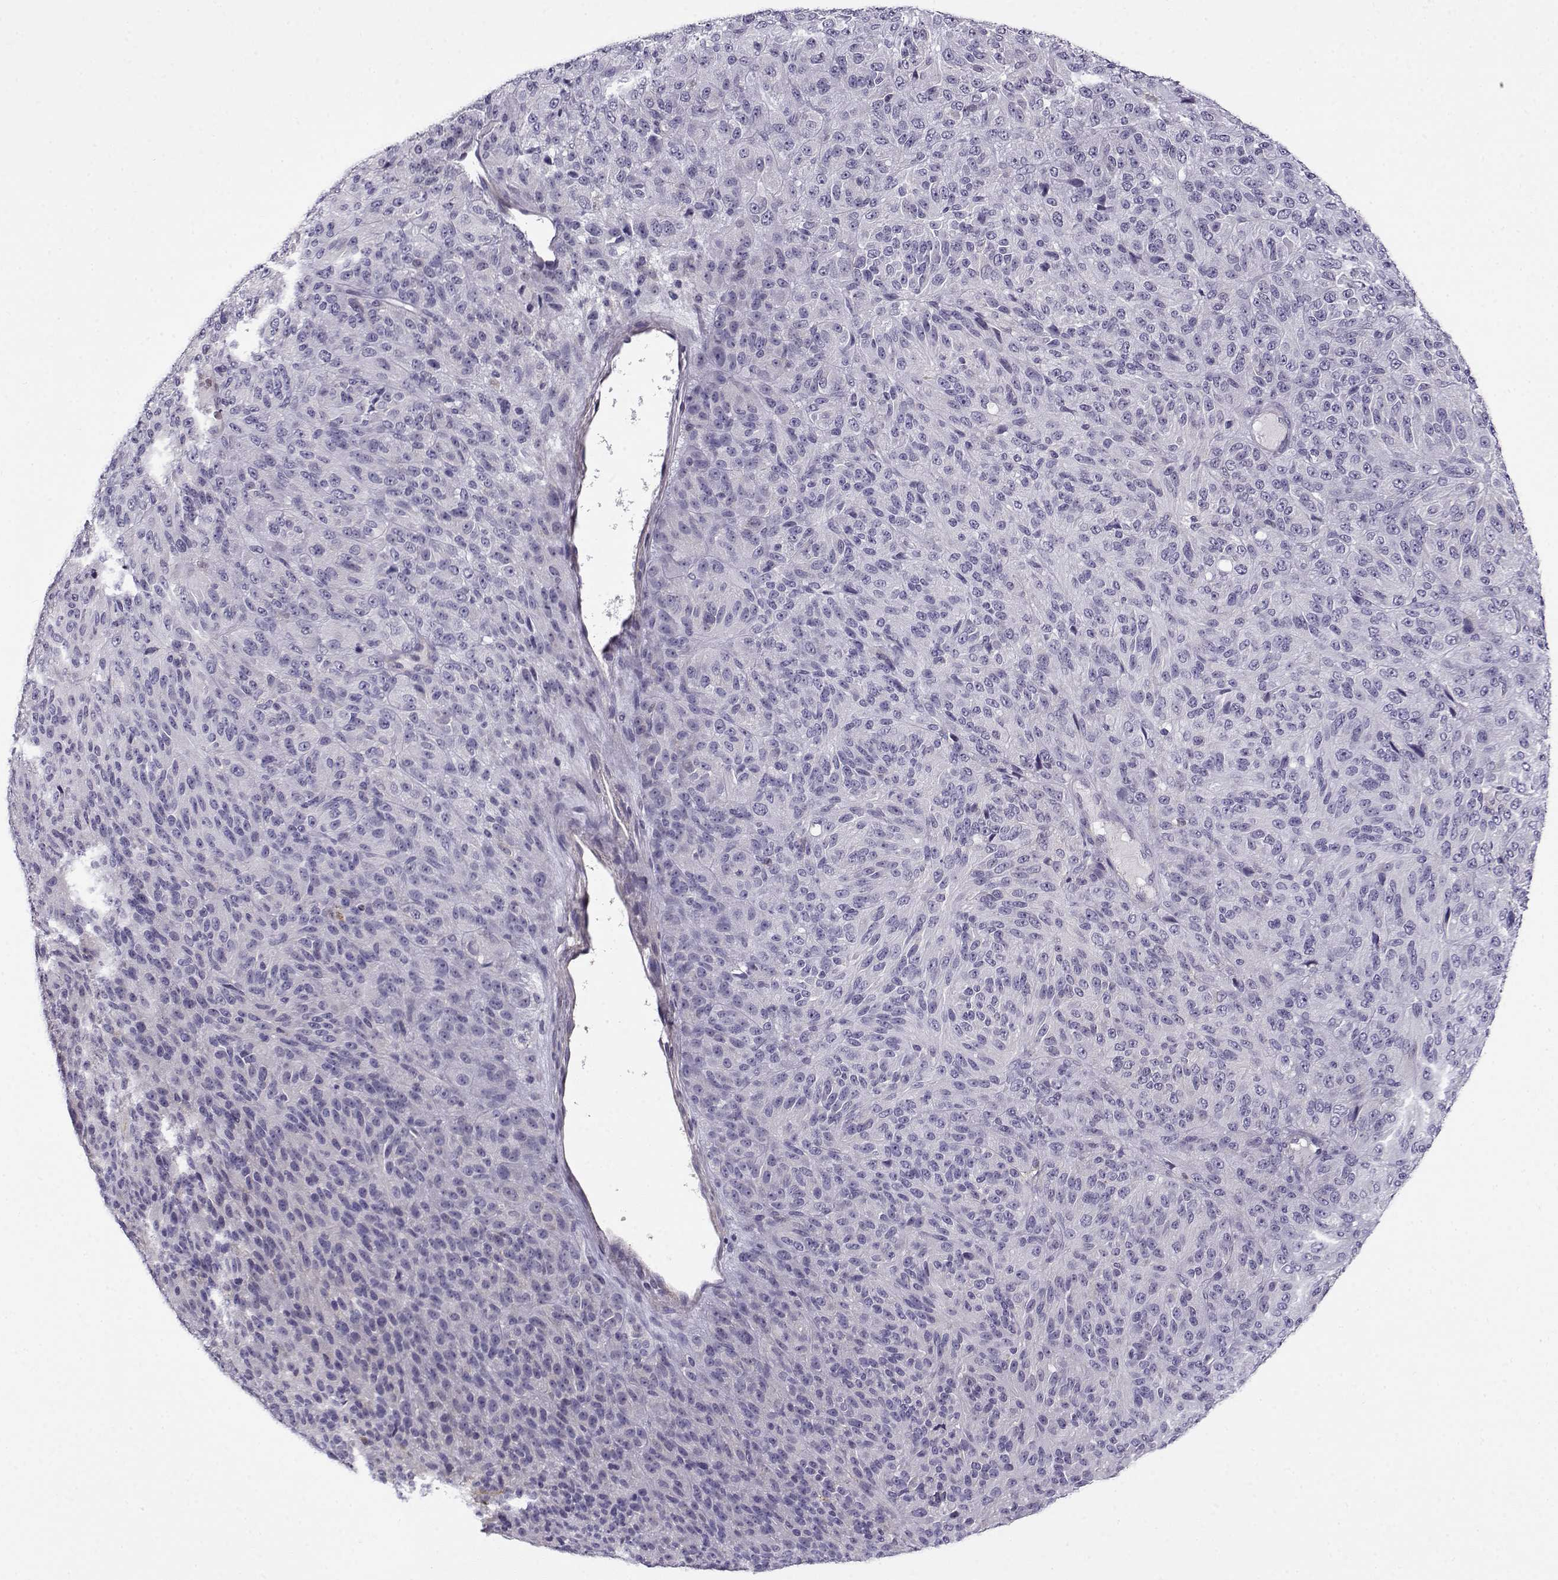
{"staining": {"intensity": "negative", "quantity": "none", "location": "none"}, "tissue": "melanoma", "cell_type": "Tumor cells", "image_type": "cancer", "snomed": [{"axis": "morphology", "description": "Malignant melanoma, Metastatic site"}, {"axis": "topography", "description": "Brain"}], "caption": "Tumor cells show no significant staining in melanoma.", "gene": "UCP3", "patient": {"sex": "female", "age": 56}}